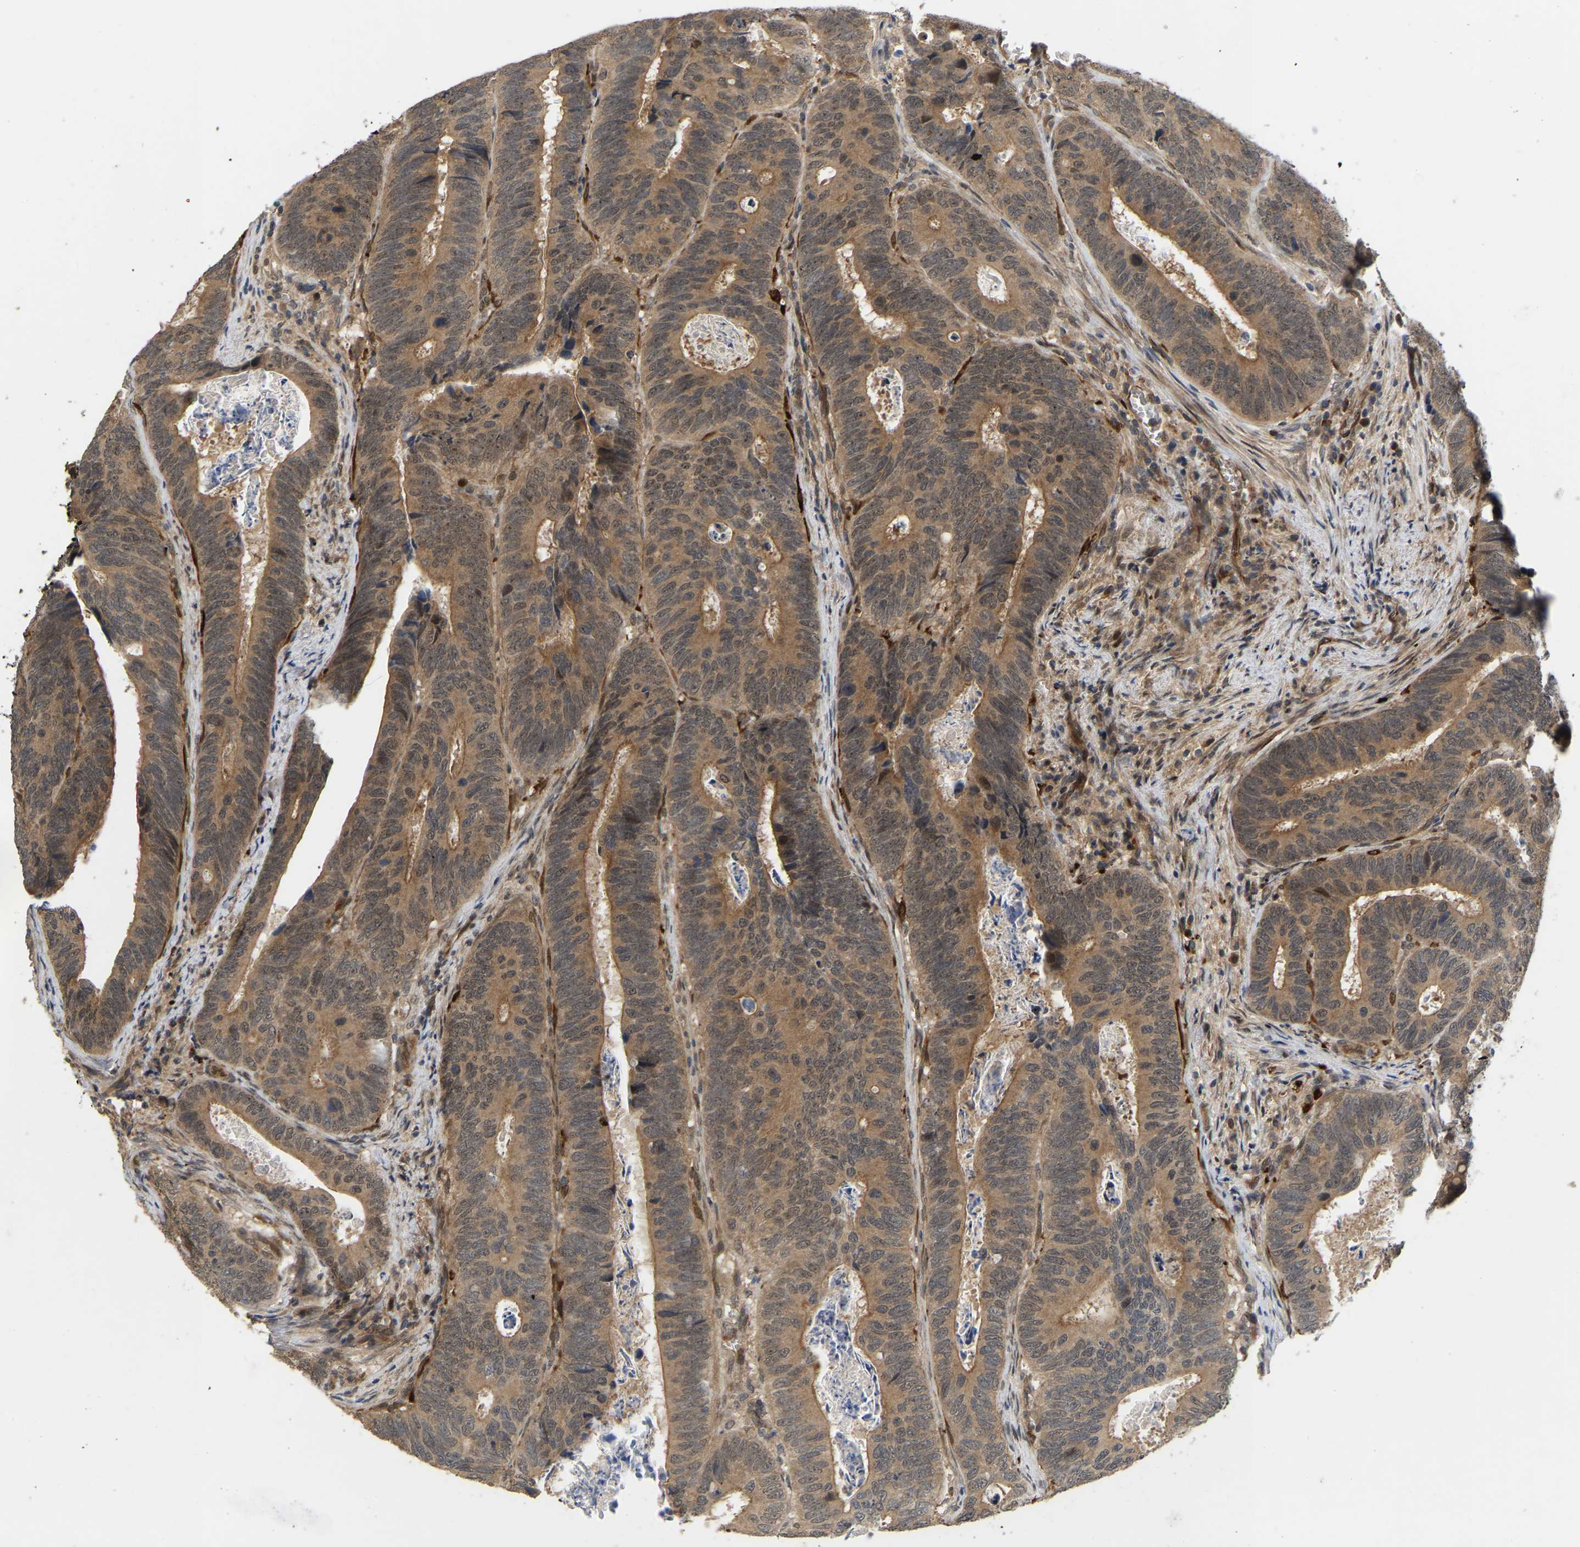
{"staining": {"intensity": "moderate", "quantity": ">75%", "location": "cytoplasmic/membranous,nuclear"}, "tissue": "colorectal cancer", "cell_type": "Tumor cells", "image_type": "cancer", "snomed": [{"axis": "morphology", "description": "Inflammation, NOS"}, {"axis": "morphology", "description": "Adenocarcinoma, NOS"}, {"axis": "topography", "description": "Colon"}], "caption": "Immunohistochemical staining of adenocarcinoma (colorectal) shows medium levels of moderate cytoplasmic/membranous and nuclear protein expression in approximately >75% of tumor cells.", "gene": "LIMK2", "patient": {"sex": "male", "age": 72}}